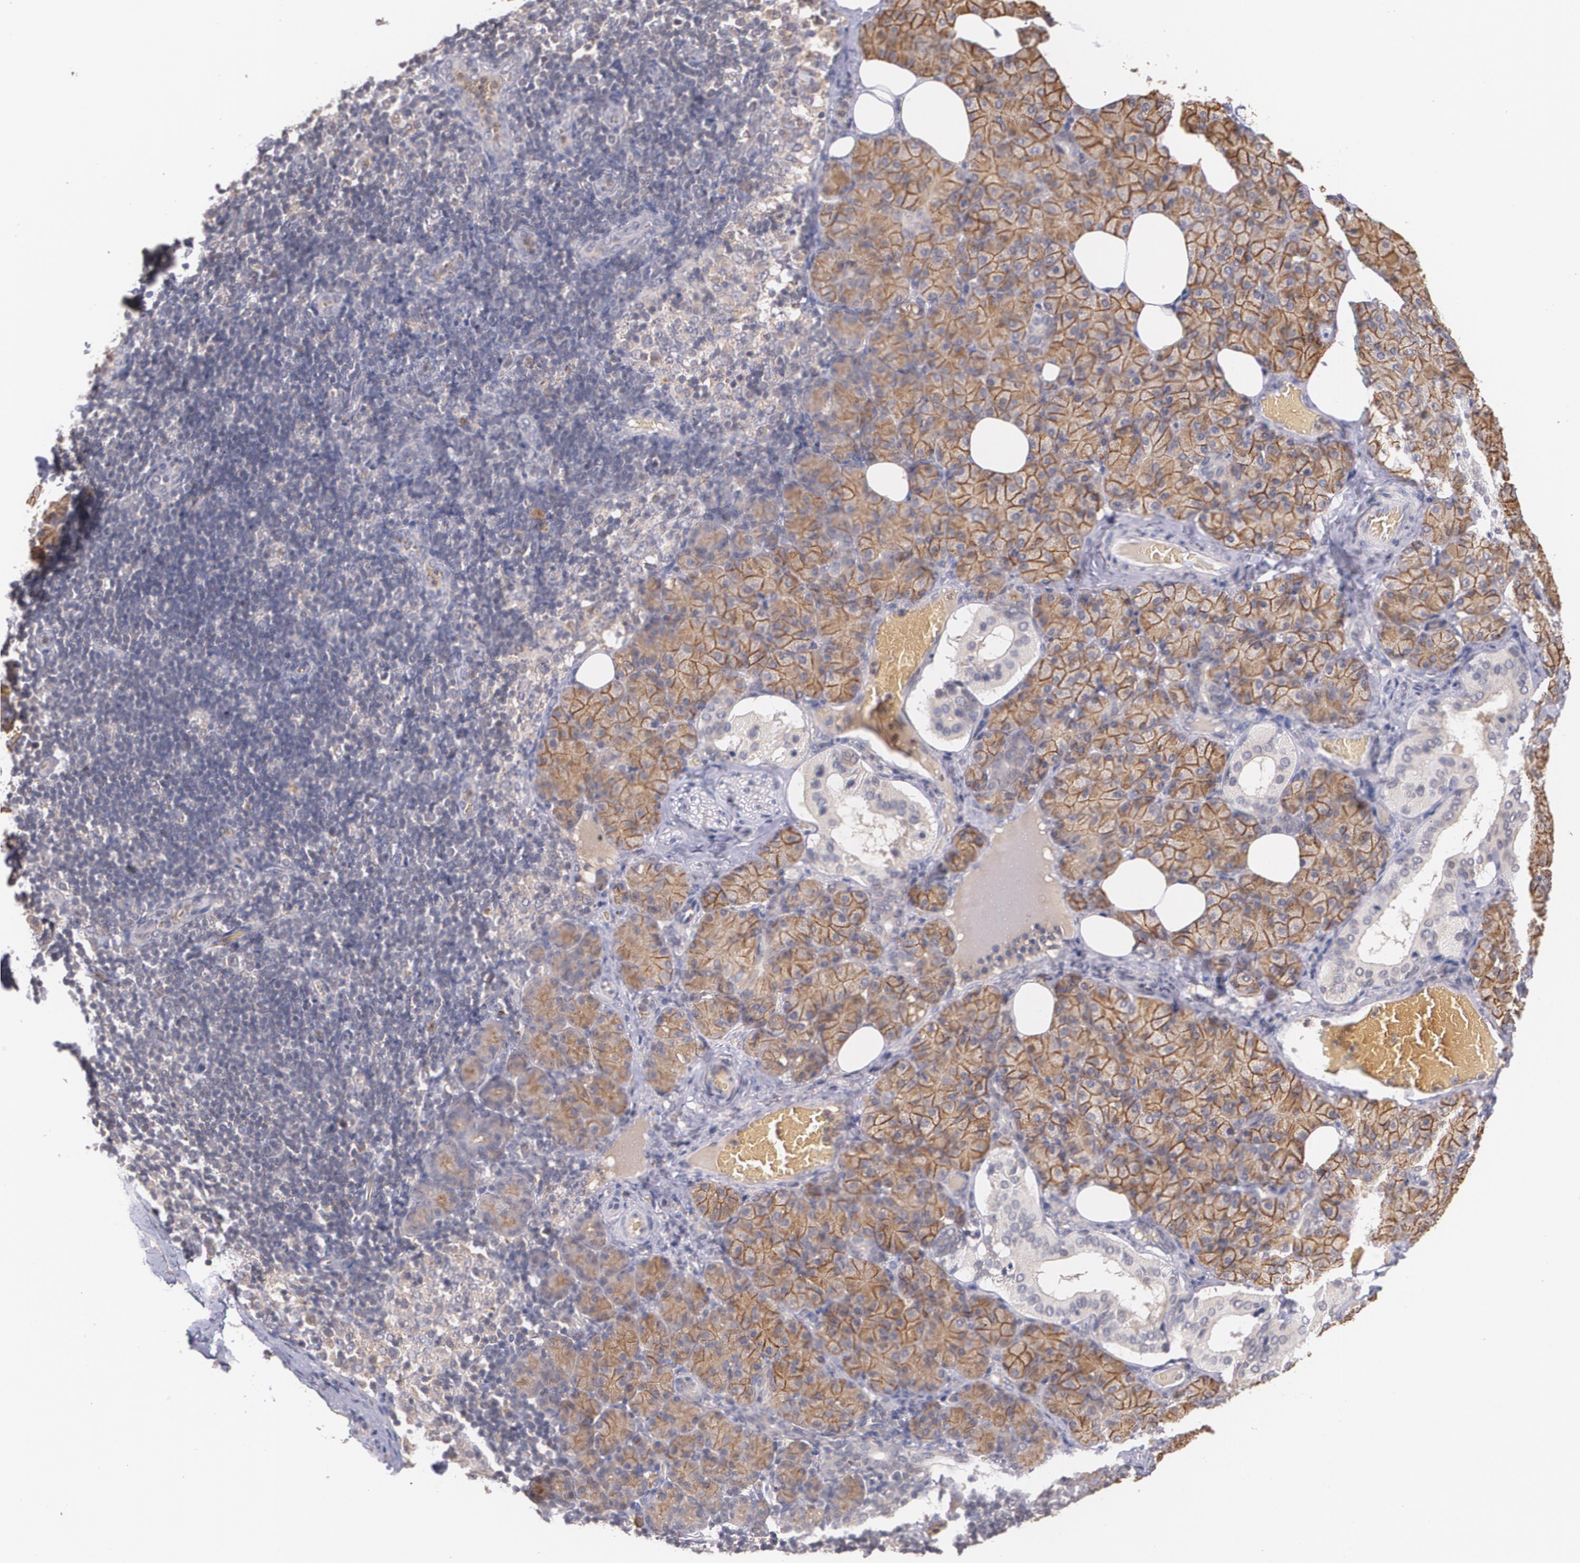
{"staining": {"intensity": "moderate", "quantity": ">75%", "location": "cytoplasmic/membranous"}, "tissue": "salivary gland", "cell_type": "Glandular cells", "image_type": "normal", "snomed": [{"axis": "morphology", "description": "Normal tissue, NOS"}, {"axis": "topography", "description": "Lymph node"}, {"axis": "topography", "description": "Salivary gland"}], "caption": "DAB immunohistochemical staining of normal salivary gland demonstrates moderate cytoplasmic/membranous protein positivity in about >75% of glandular cells.", "gene": "IFNGR2", "patient": {"sex": "male", "age": 8}}